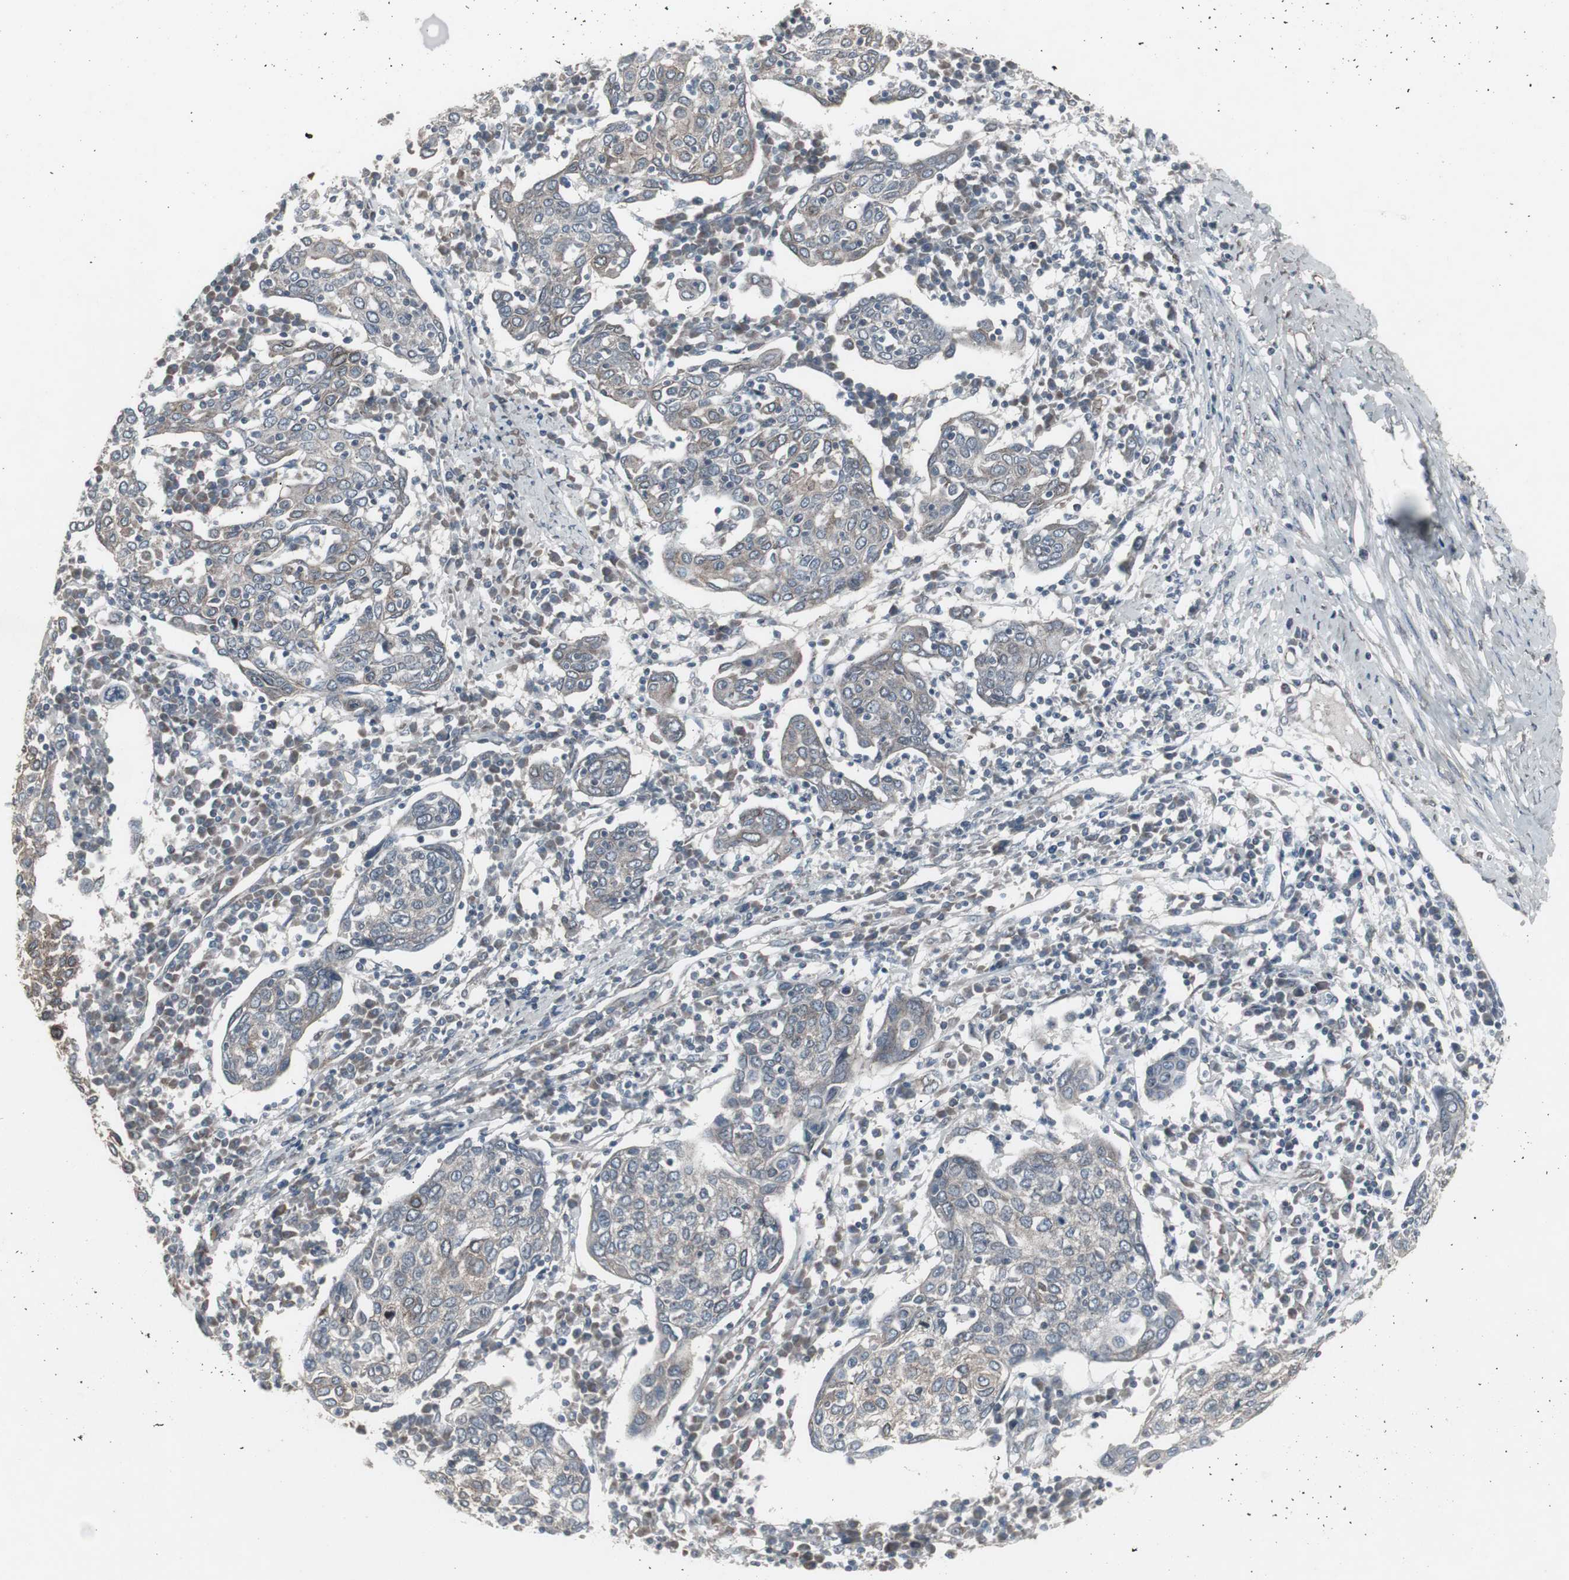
{"staining": {"intensity": "weak", "quantity": "<25%", "location": "cytoplasmic/membranous"}, "tissue": "cervical cancer", "cell_type": "Tumor cells", "image_type": "cancer", "snomed": [{"axis": "morphology", "description": "Squamous cell carcinoma, NOS"}, {"axis": "topography", "description": "Cervix"}], "caption": "A high-resolution histopathology image shows immunohistochemistry staining of squamous cell carcinoma (cervical), which demonstrates no significant staining in tumor cells.", "gene": "SSTR2", "patient": {"sex": "female", "age": 40}}